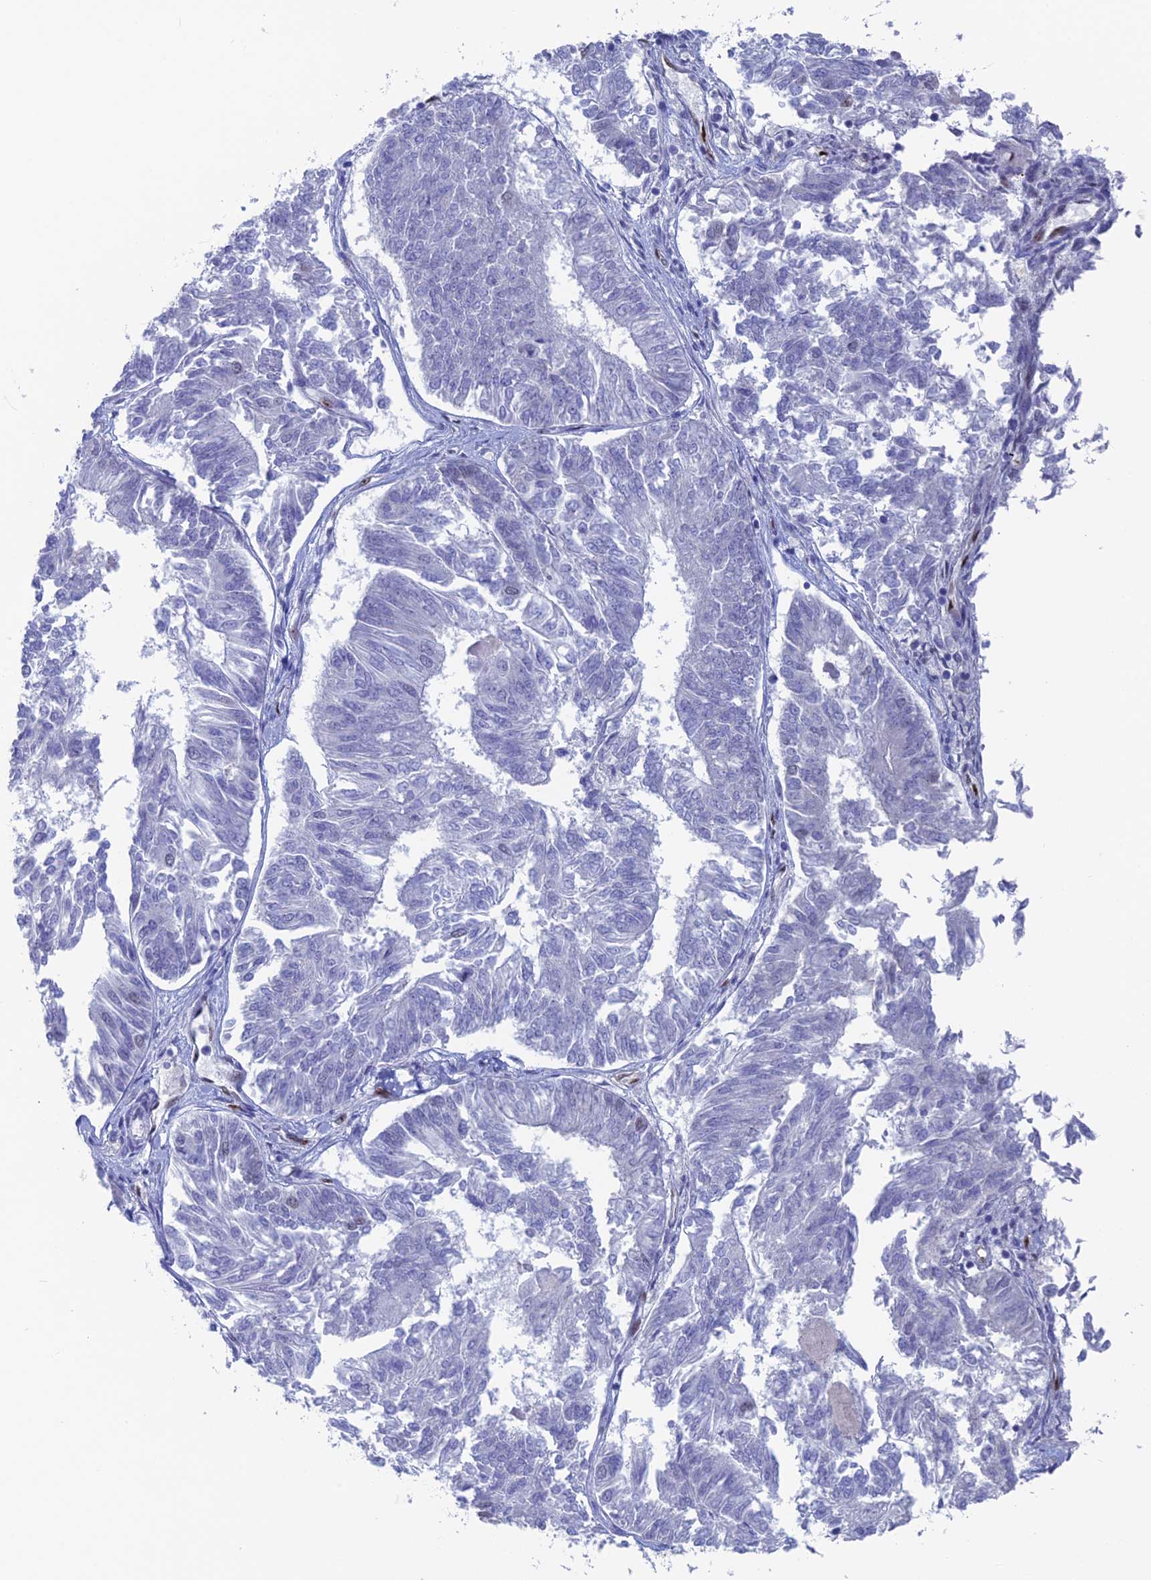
{"staining": {"intensity": "negative", "quantity": "none", "location": "none"}, "tissue": "endometrial cancer", "cell_type": "Tumor cells", "image_type": "cancer", "snomed": [{"axis": "morphology", "description": "Adenocarcinoma, NOS"}, {"axis": "topography", "description": "Endometrium"}], "caption": "A high-resolution histopathology image shows IHC staining of endometrial adenocarcinoma, which shows no significant staining in tumor cells.", "gene": "NOL4L", "patient": {"sex": "female", "age": 58}}